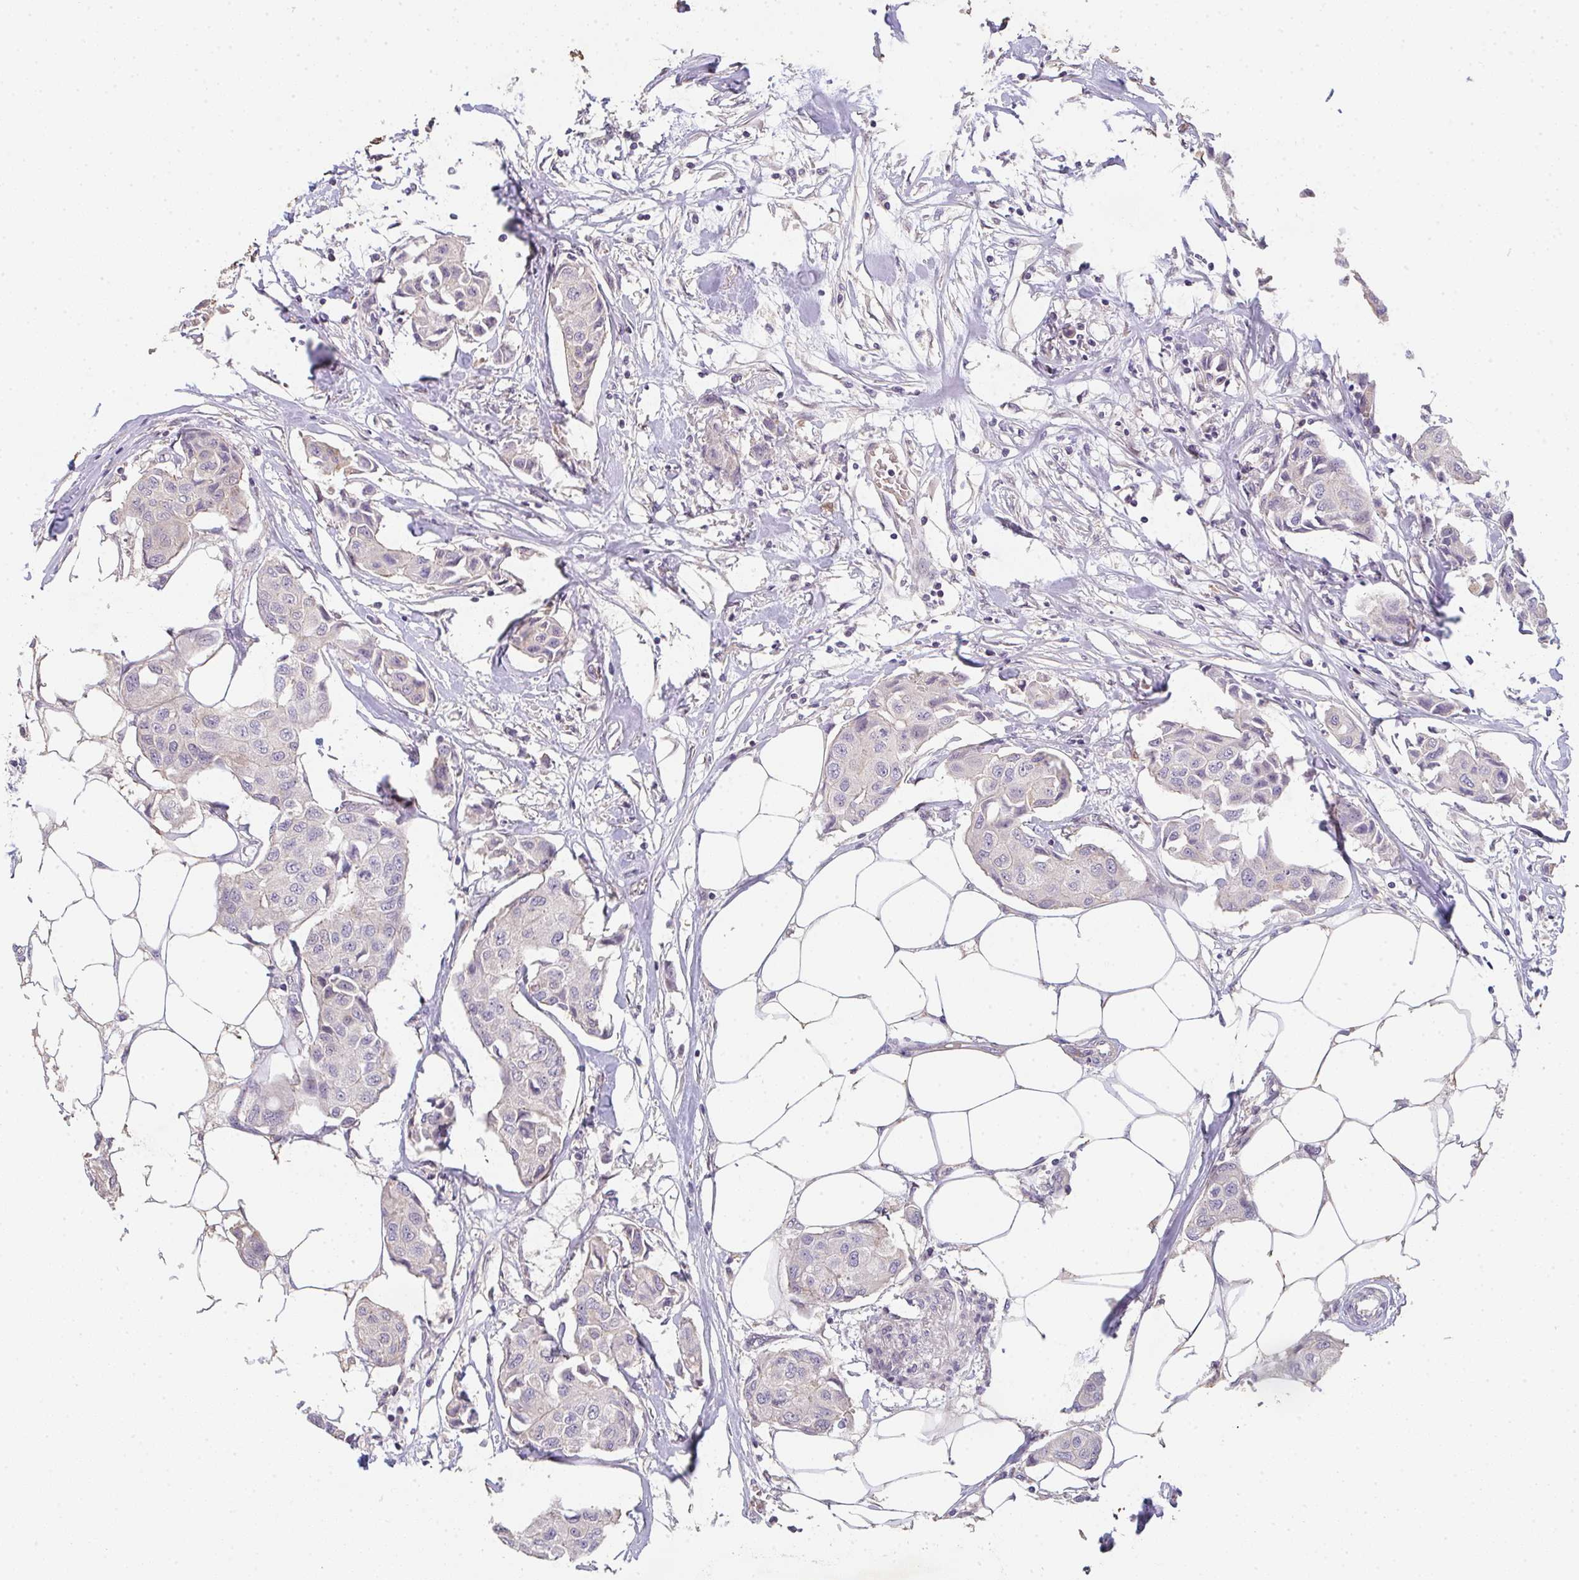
{"staining": {"intensity": "negative", "quantity": "none", "location": "none"}, "tissue": "breast cancer", "cell_type": "Tumor cells", "image_type": "cancer", "snomed": [{"axis": "morphology", "description": "Duct carcinoma"}, {"axis": "topography", "description": "Breast"}, {"axis": "topography", "description": "Lymph node"}], "caption": "IHC photomicrograph of human breast cancer (intraductal carcinoma) stained for a protein (brown), which demonstrates no staining in tumor cells.", "gene": "TNFRSF10A", "patient": {"sex": "female", "age": 80}}